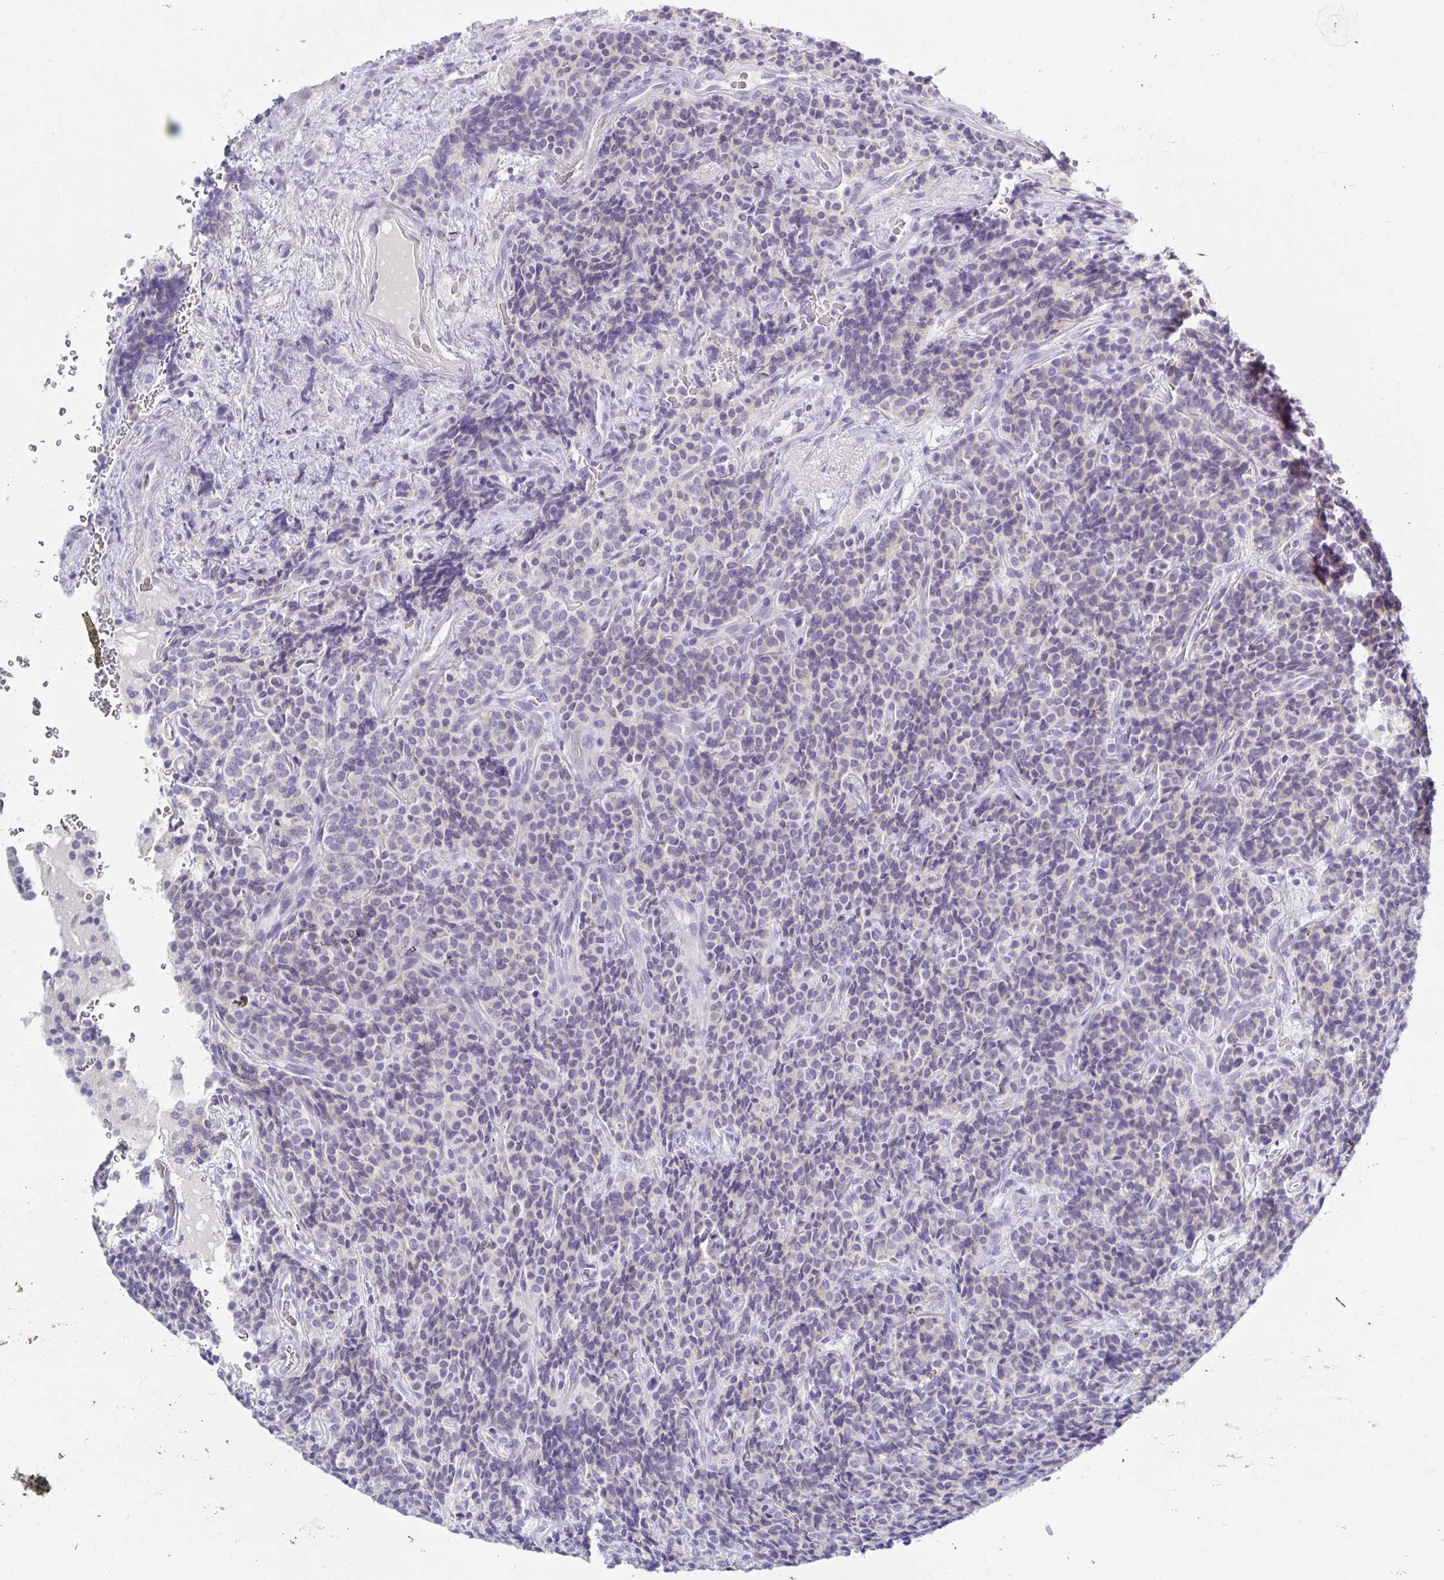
{"staining": {"intensity": "negative", "quantity": "none", "location": "none"}, "tissue": "carcinoid", "cell_type": "Tumor cells", "image_type": "cancer", "snomed": [{"axis": "morphology", "description": "Carcinoid, malignant, NOS"}, {"axis": "topography", "description": "Pancreas"}], "caption": "Immunohistochemical staining of human carcinoid (malignant) demonstrates no significant expression in tumor cells. (DAB (3,3'-diaminobenzidine) immunohistochemistry with hematoxylin counter stain).", "gene": "MYLK2", "patient": {"sex": "male", "age": 36}}